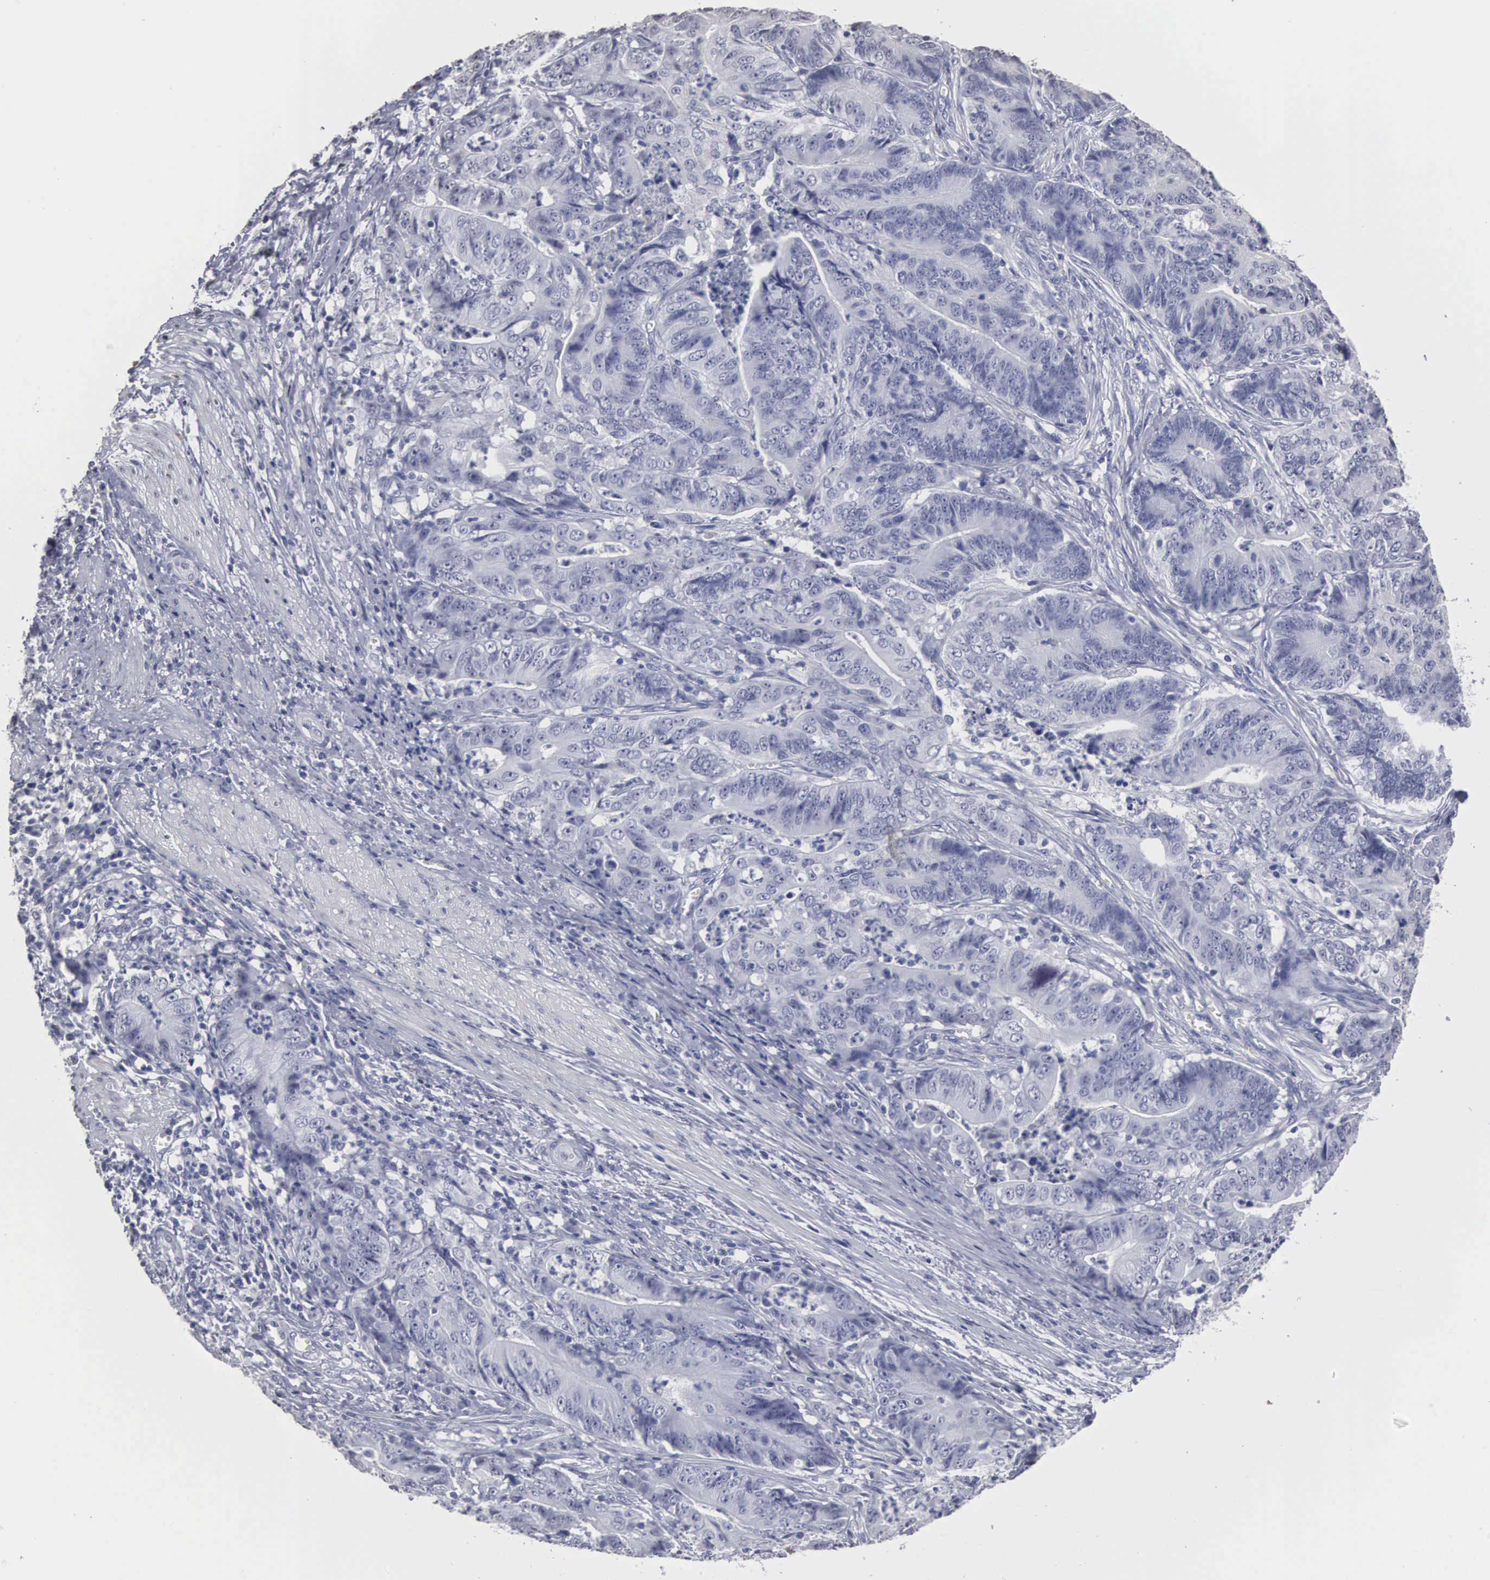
{"staining": {"intensity": "negative", "quantity": "none", "location": "none"}, "tissue": "stomach cancer", "cell_type": "Tumor cells", "image_type": "cancer", "snomed": [{"axis": "morphology", "description": "Adenocarcinoma, NOS"}, {"axis": "topography", "description": "Stomach, lower"}], "caption": "This histopathology image is of adenocarcinoma (stomach) stained with immunohistochemistry (IHC) to label a protein in brown with the nuclei are counter-stained blue. There is no expression in tumor cells.", "gene": "UPB1", "patient": {"sex": "female", "age": 86}}